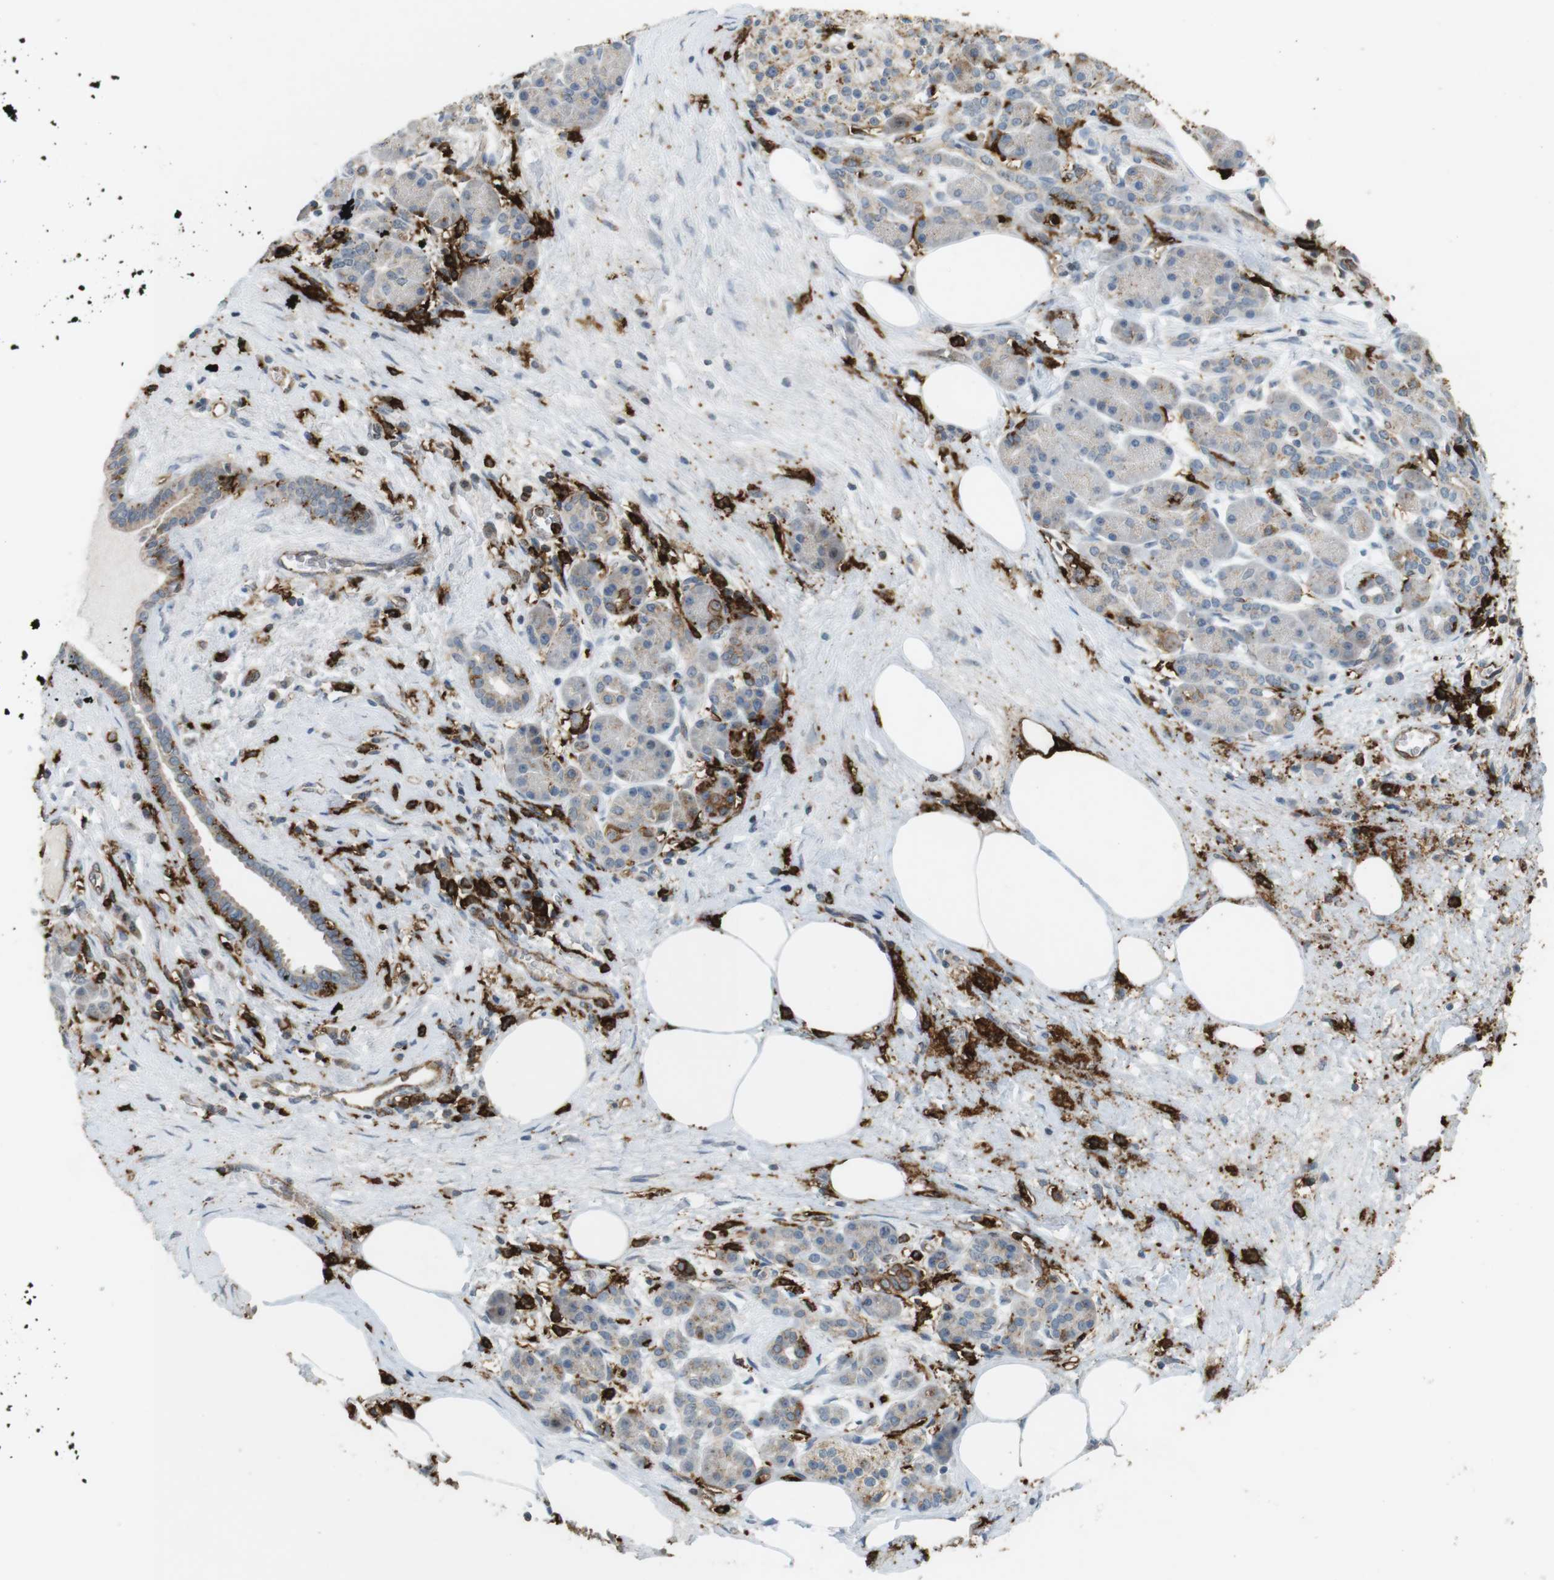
{"staining": {"intensity": "weak", "quantity": "<25%", "location": "cytoplasmic/membranous"}, "tissue": "pancreatic cancer", "cell_type": "Tumor cells", "image_type": "cancer", "snomed": [{"axis": "morphology", "description": "Adenocarcinoma, NOS"}, {"axis": "topography", "description": "Pancreas"}], "caption": "Immunohistochemical staining of pancreatic cancer demonstrates no significant expression in tumor cells. (Stains: DAB (3,3'-diaminobenzidine) immunohistochemistry (IHC) with hematoxylin counter stain, Microscopy: brightfield microscopy at high magnification).", "gene": "HLA-DRA", "patient": {"sex": "female", "age": 70}}